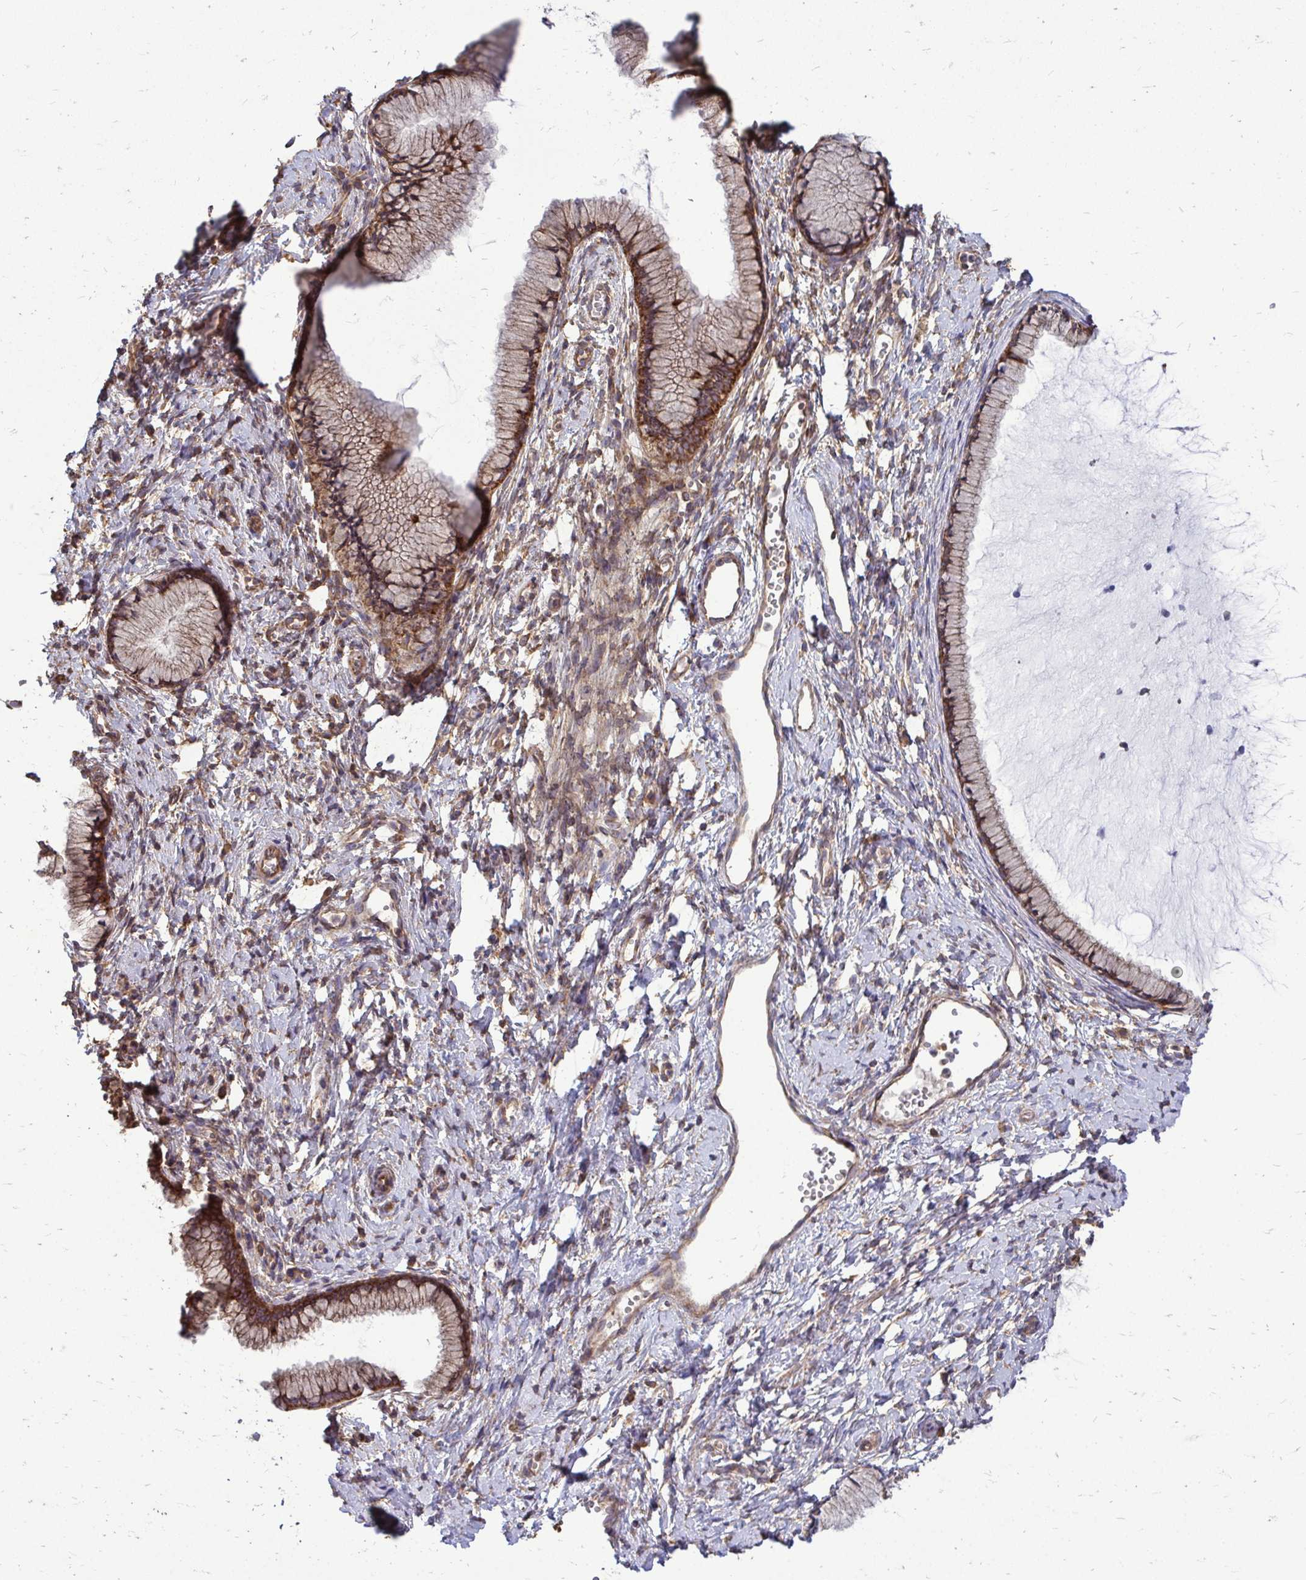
{"staining": {"intensity": "strong", "quantity": "25%-75%", "location": "cytoplasmic/membranous"}, "tissue": "cervix", "cell_type": "Glandular cells", "image_type": "normal", "snomed": [{"axis": "morphology", "description": "Normal tissue, NOS"}, {"axis": "topography", "description": "Cervix"}], "caption": "Immunohistochemistry micrograph of unremarkable human cervix stained for a protein (brown), which exhibits high levels of strong cytoplasmic/membranous staining in about 25%-75% of glandular cells.", "gene": "FMR1", "patient": {"sex": "female", "age": 40}}